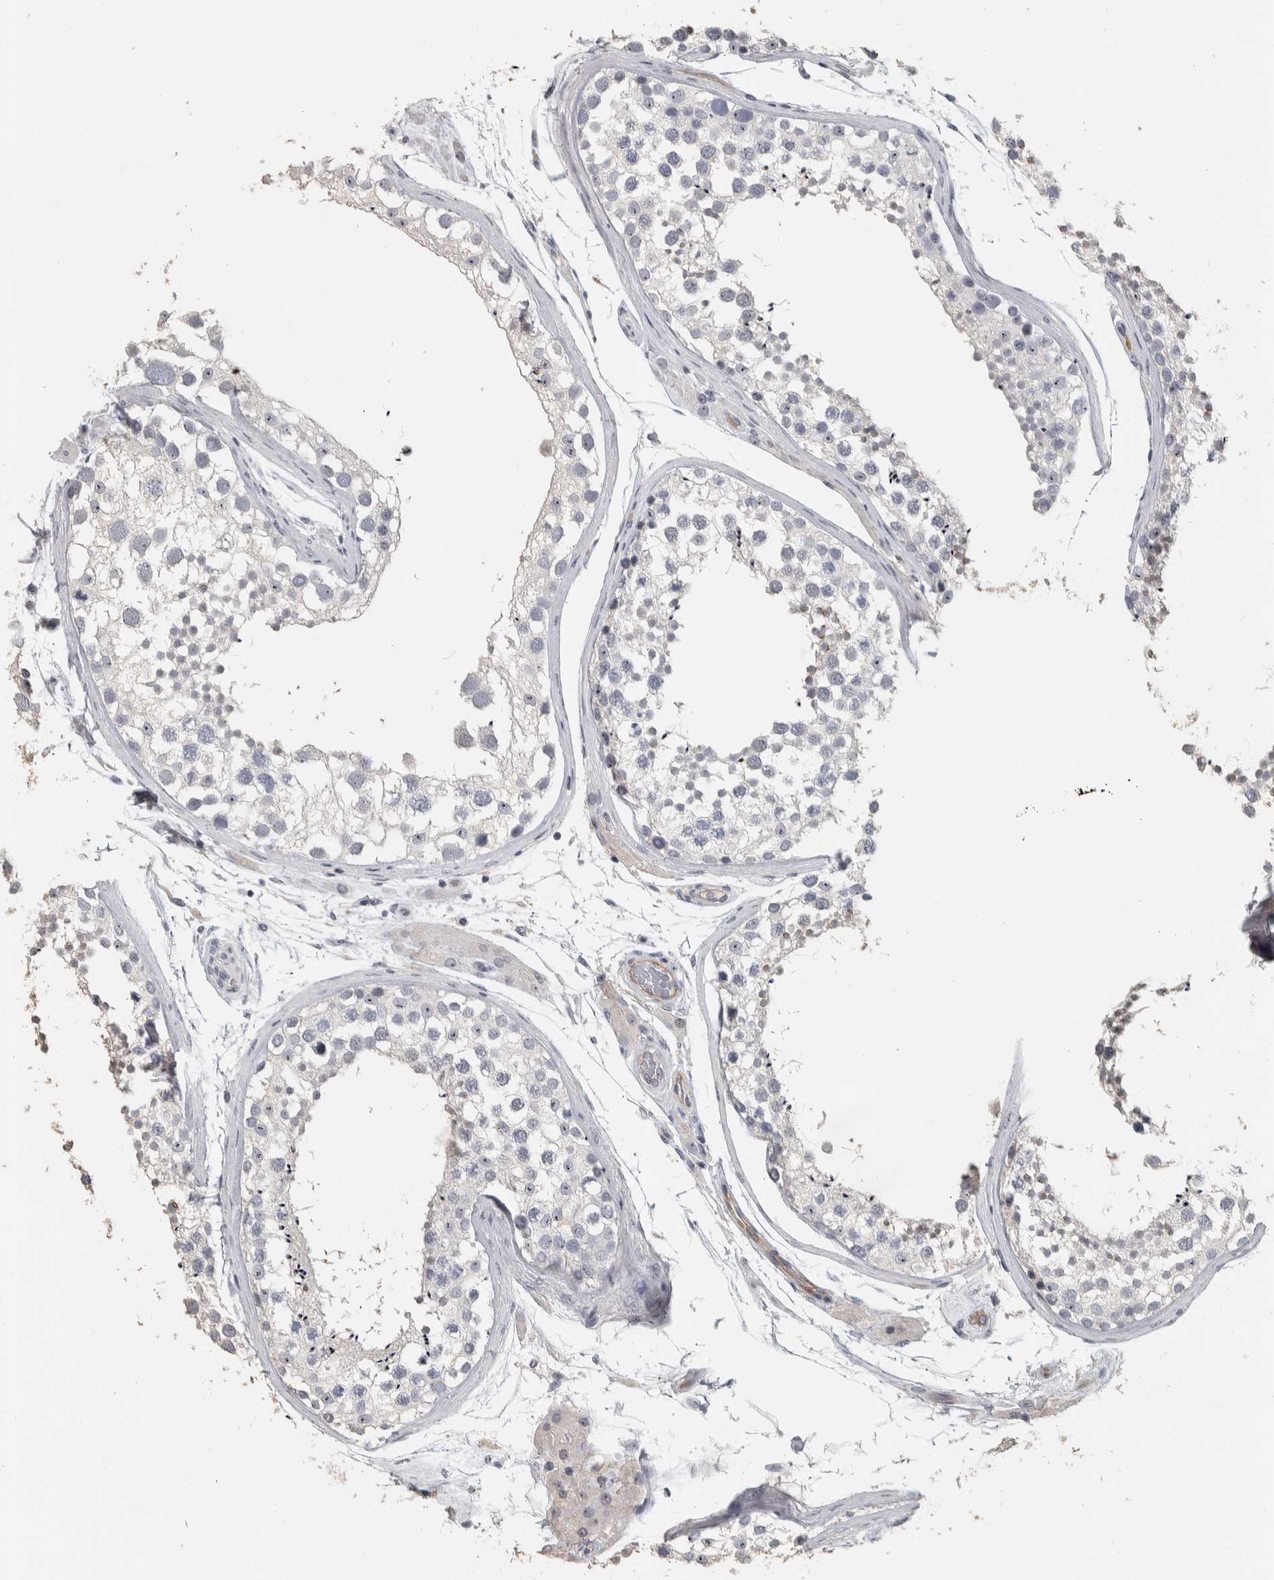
{"staining": {"intensity": "weak", "quantity": "<25%", "location": "nuclear"}, "tissue": "testis", "cell_type": "Cells in seminiferous ducts", "image_type": "normal", "snomed": [{"axis": "morphology", "description": "Normal tissue, NOS"}, {"axis": "topography", "description": "Testis"}], "caption": "DAB (3,3'-diaminobenzidine) immunohistochemical staining of normal human testis shows no significant expression in cells in seminiferous ducts.", "gene": "DCAF10", "patient": {"sex": "male", "age": 46}}